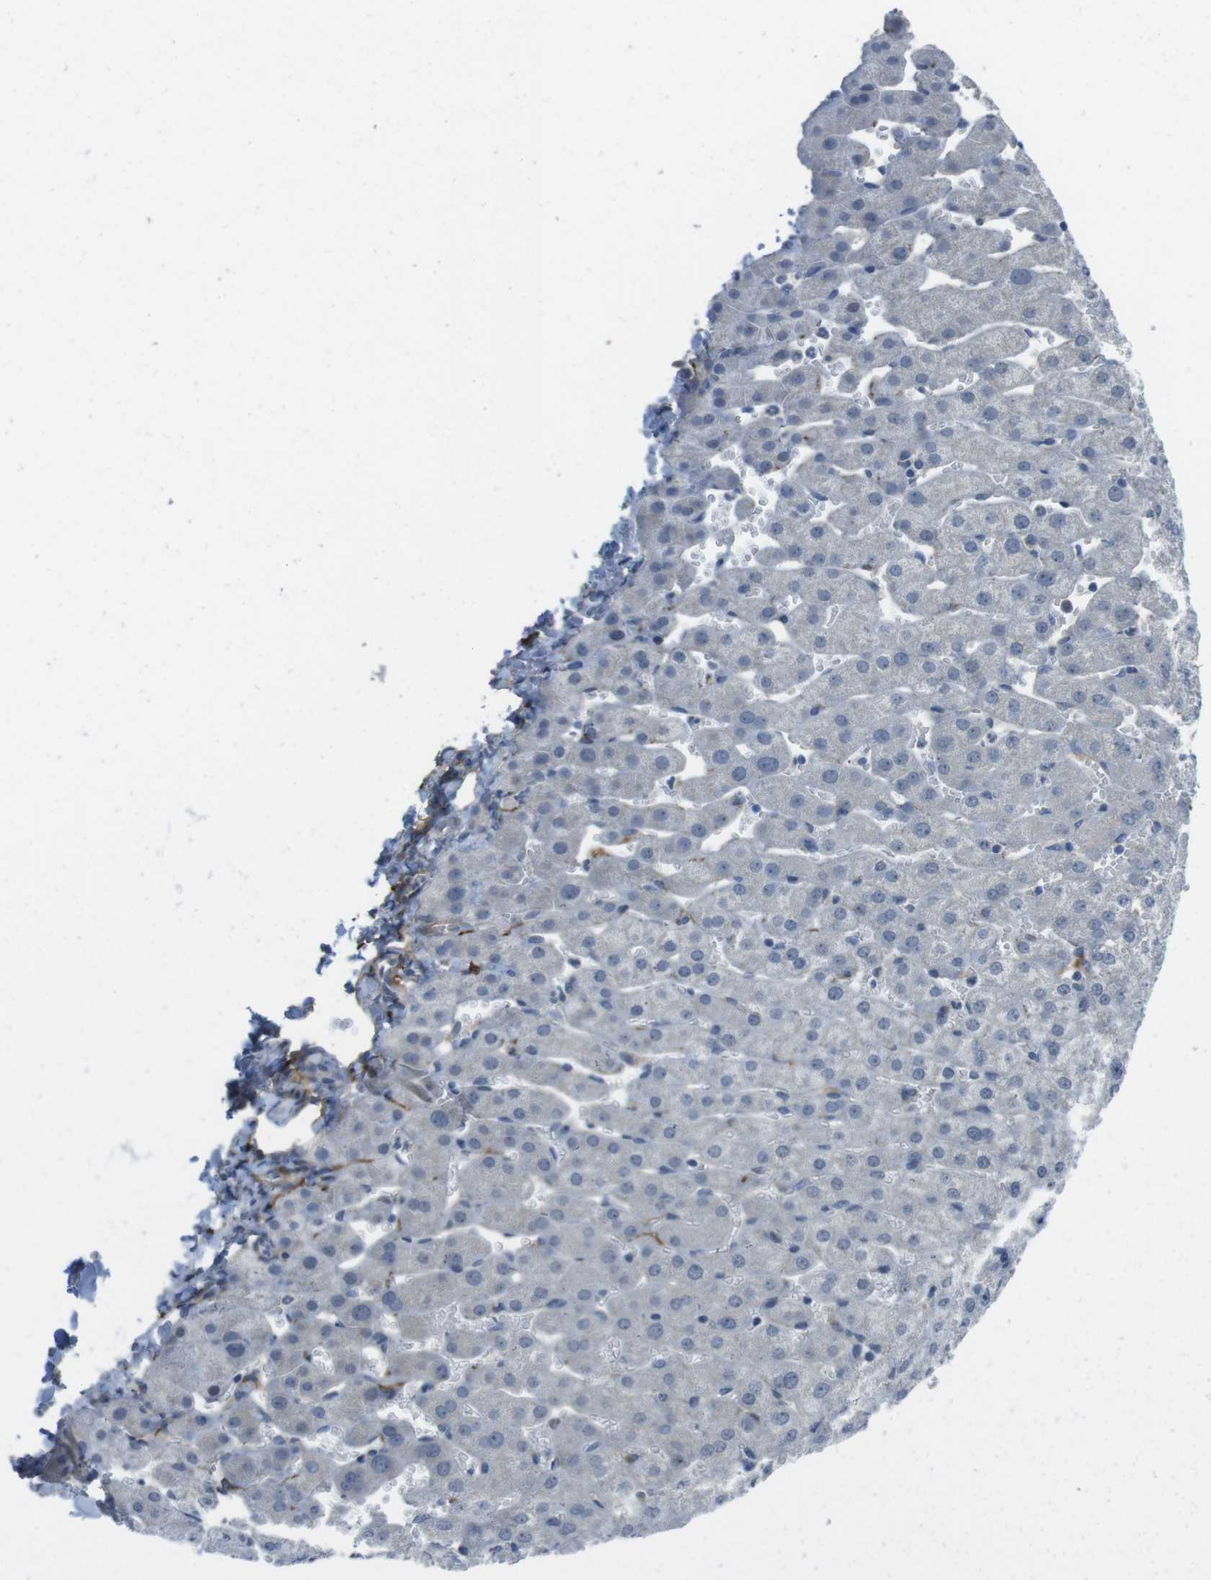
{"staining": {"intensity": "negative", "quantity": "none", "location": "none"}, "tissue": "liver", "cell_type": "Cholangiocytes", "image_type": "normal", "snomed": [{"axis": "morphology", "description": "Normal tissue, NOS"}, {"axis": "morphology", "description": "Fibrosis, NOS"}, {"axis": "topography", "description": "Liver"}], "caption": "A histopathology image of liver stained for a protein exhibits no brown staining in cholangiocytes. (IHC, brightfield microscopy, high magnification).", "gene": "ANK2", "patient": {"sex": "female", "age": 29}}